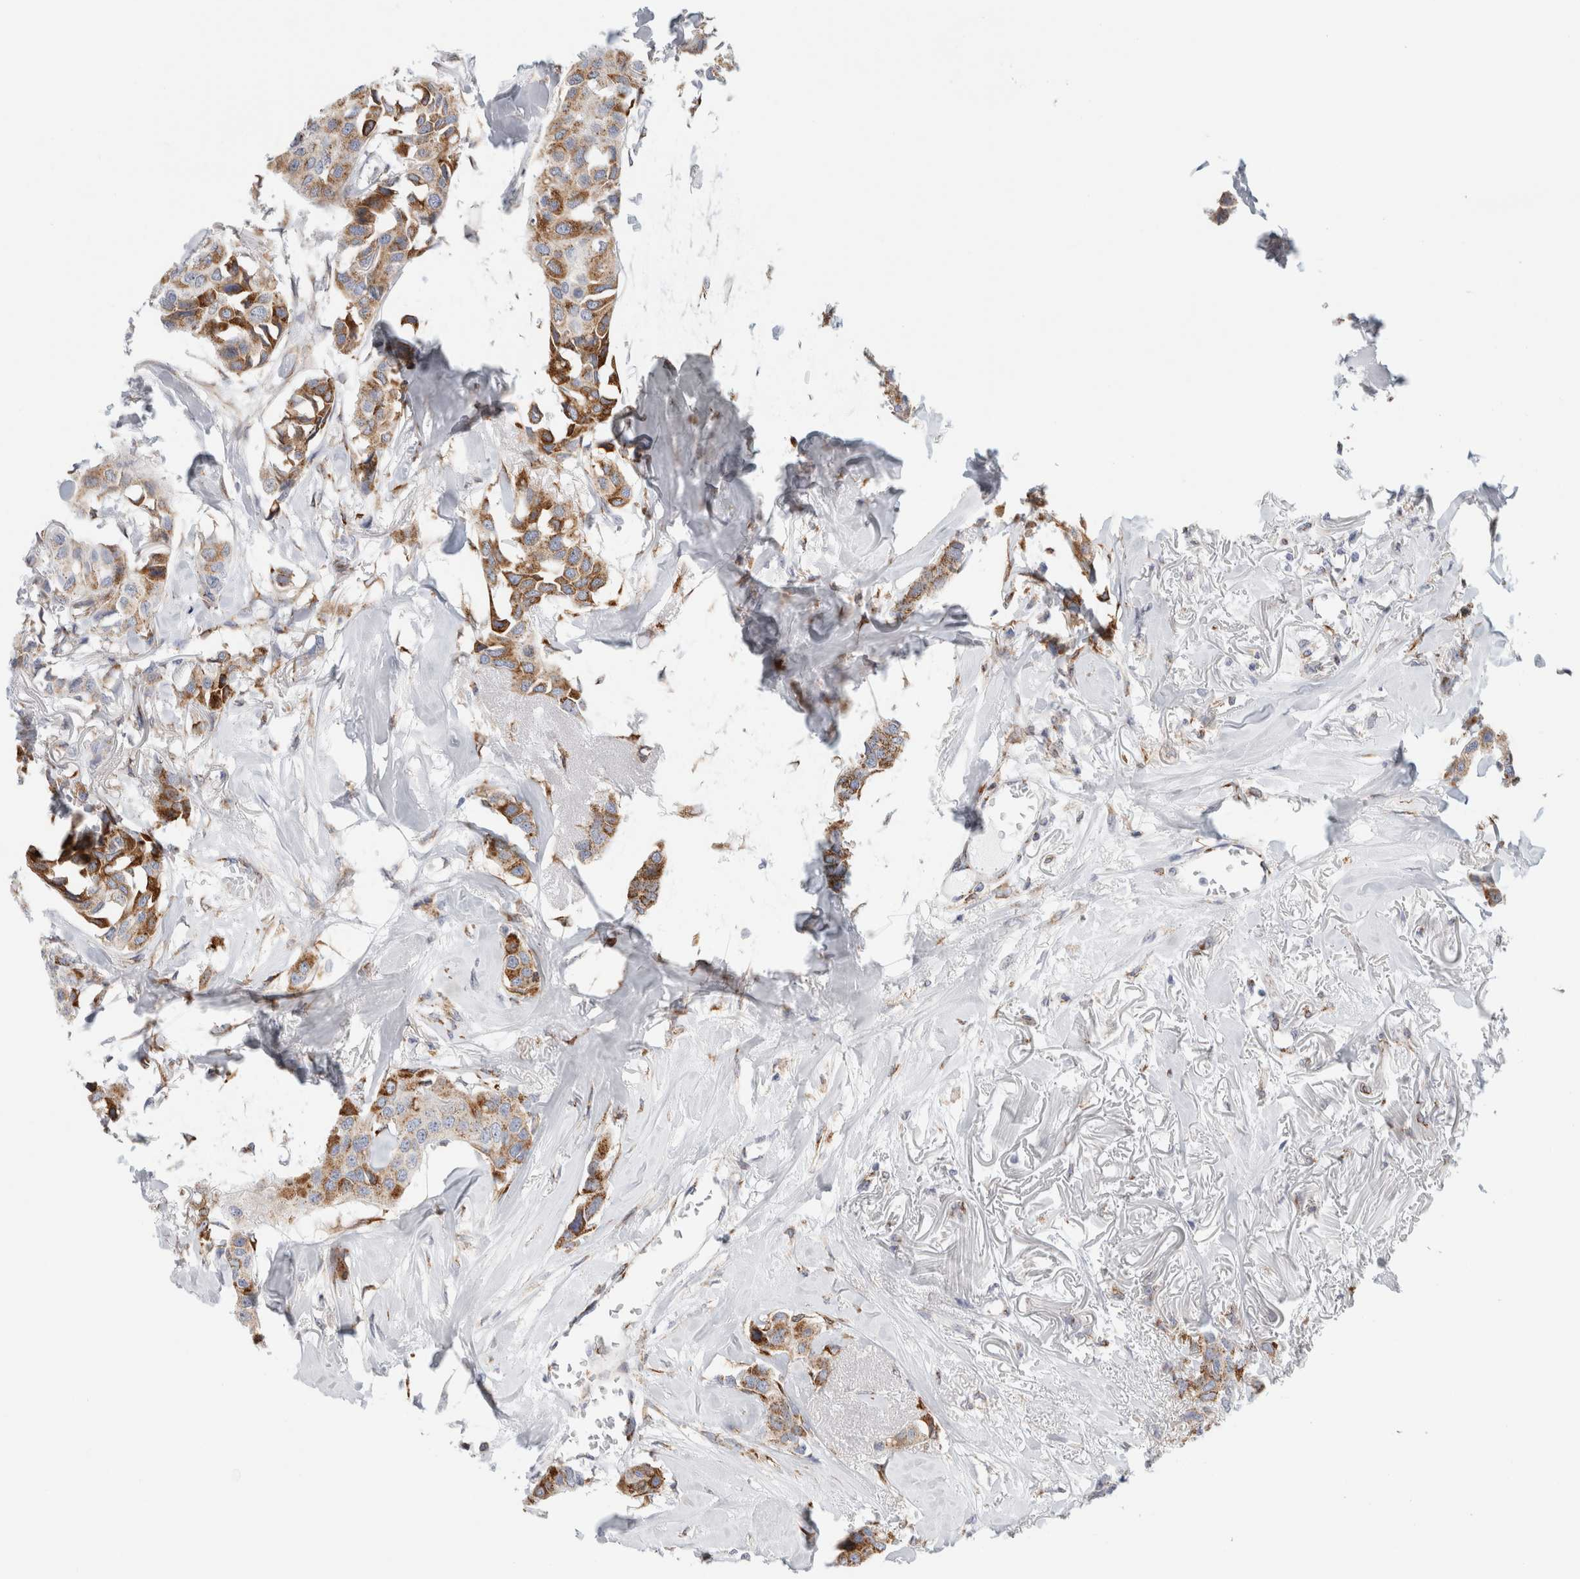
{"staining": {"intensity": "moderate", "quantity": "25%-75%", "location": "cytoplasmic/membranous"}, "tissue": "breast cancer", "cell_type": "Tumor cells", "image_type": "cancer", "snomed": [{"axis": "morphology", "description": "Duct carcinoma"}, {"axis": "topography", "description": "Breast"}], "caption": "Immunohistochemistry (IHC) photomicrograph of breast cancer (infiltrating ductal carcinoma) stained for a protein (brown), which exhibits medium levels of moderate cytoplasmic/membranous staining in approximately 25%-75% of tumor cells.", "gene": "MCFD2", "patient": {"sex": "female", "age": 80}}